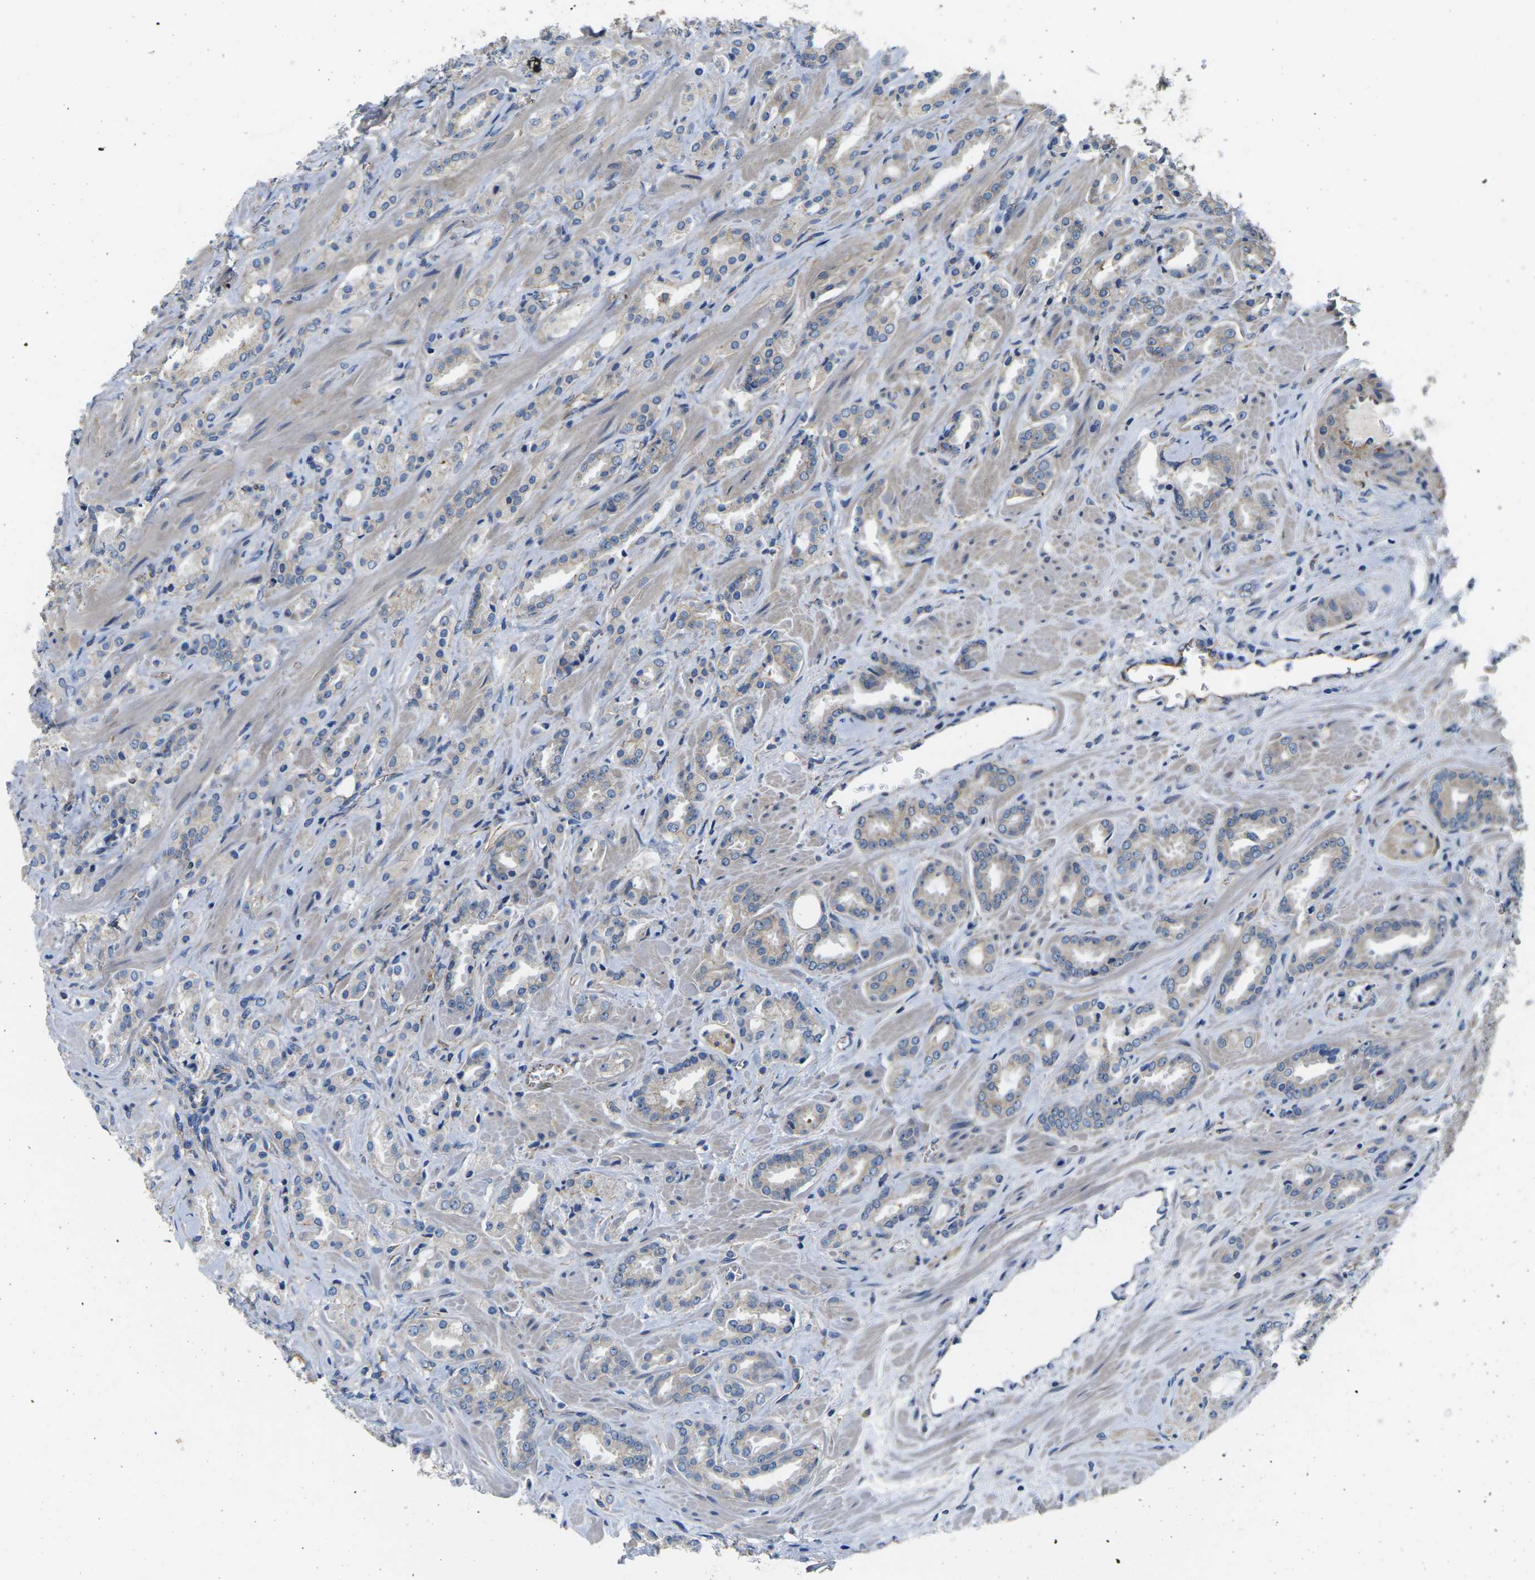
{"staining": {"intensity": "weak", "quantity": ">75%", "location": "cytoplasmic/membranous"}, "tissue": "prostate cancer", "cell_type": "Tumor cells", "image_type": "cancer", "snomed": [{"axis": "morphology", "description": "Adenocarcinoma, High grade"}, {"axis": "topography", "description": "Prostate"}], "caption": "Immunohistochemical staining of prostate cancer exhibits weak cytoplasmic/membranous protein expression in about >75% of tumor cells.", "gene": "CTNND1", "patient": {"sex": "male", "age": 64}}